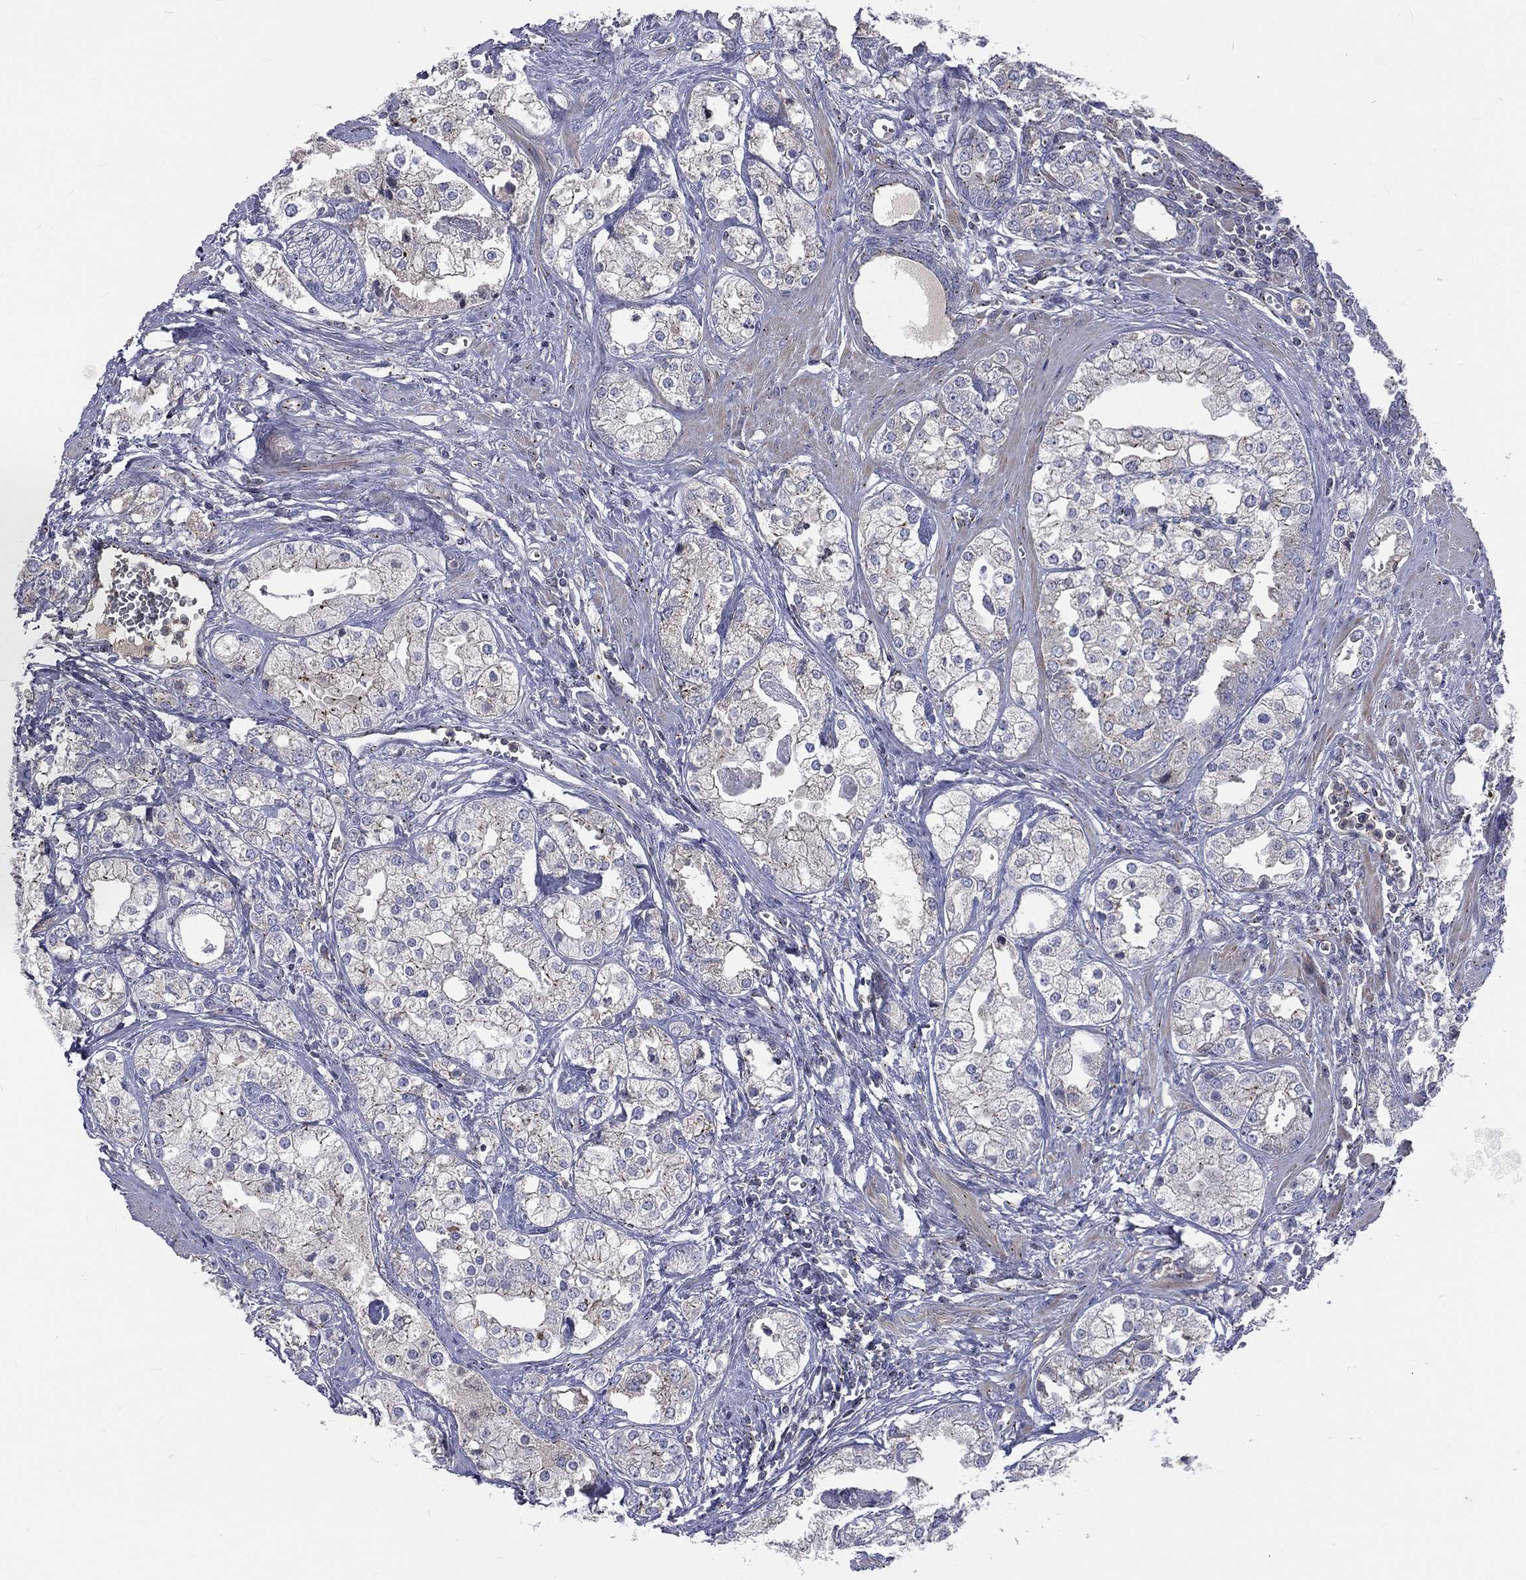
{"staining": {"intensity": "moderate", "quantity": "<25%", "location": "cytoplasmic/membranous"}, "tissue": "prostate cancer", "cell_type": "Tumor cells", "image_type": "cancer", "snomed": [{"axis": "morphology", "description": "Adenocarcinoma, NOS"}, {"axis": "topography", "description": "Prostate and seminal vesicle, NOS"}, {"axis": "topography", "description": "Prostate"}], "caption": "Prostate adenocarcinoma stained for a protein exhibits moderate cytoplasmic/membranous positivity in tumor cells. Using DAB (brown) and hematoxylin (blue) stains, captured at high magnification using brightfield microscopy.", "gene": "CROCC", "patient": {"sex": "male", "age": 62}}